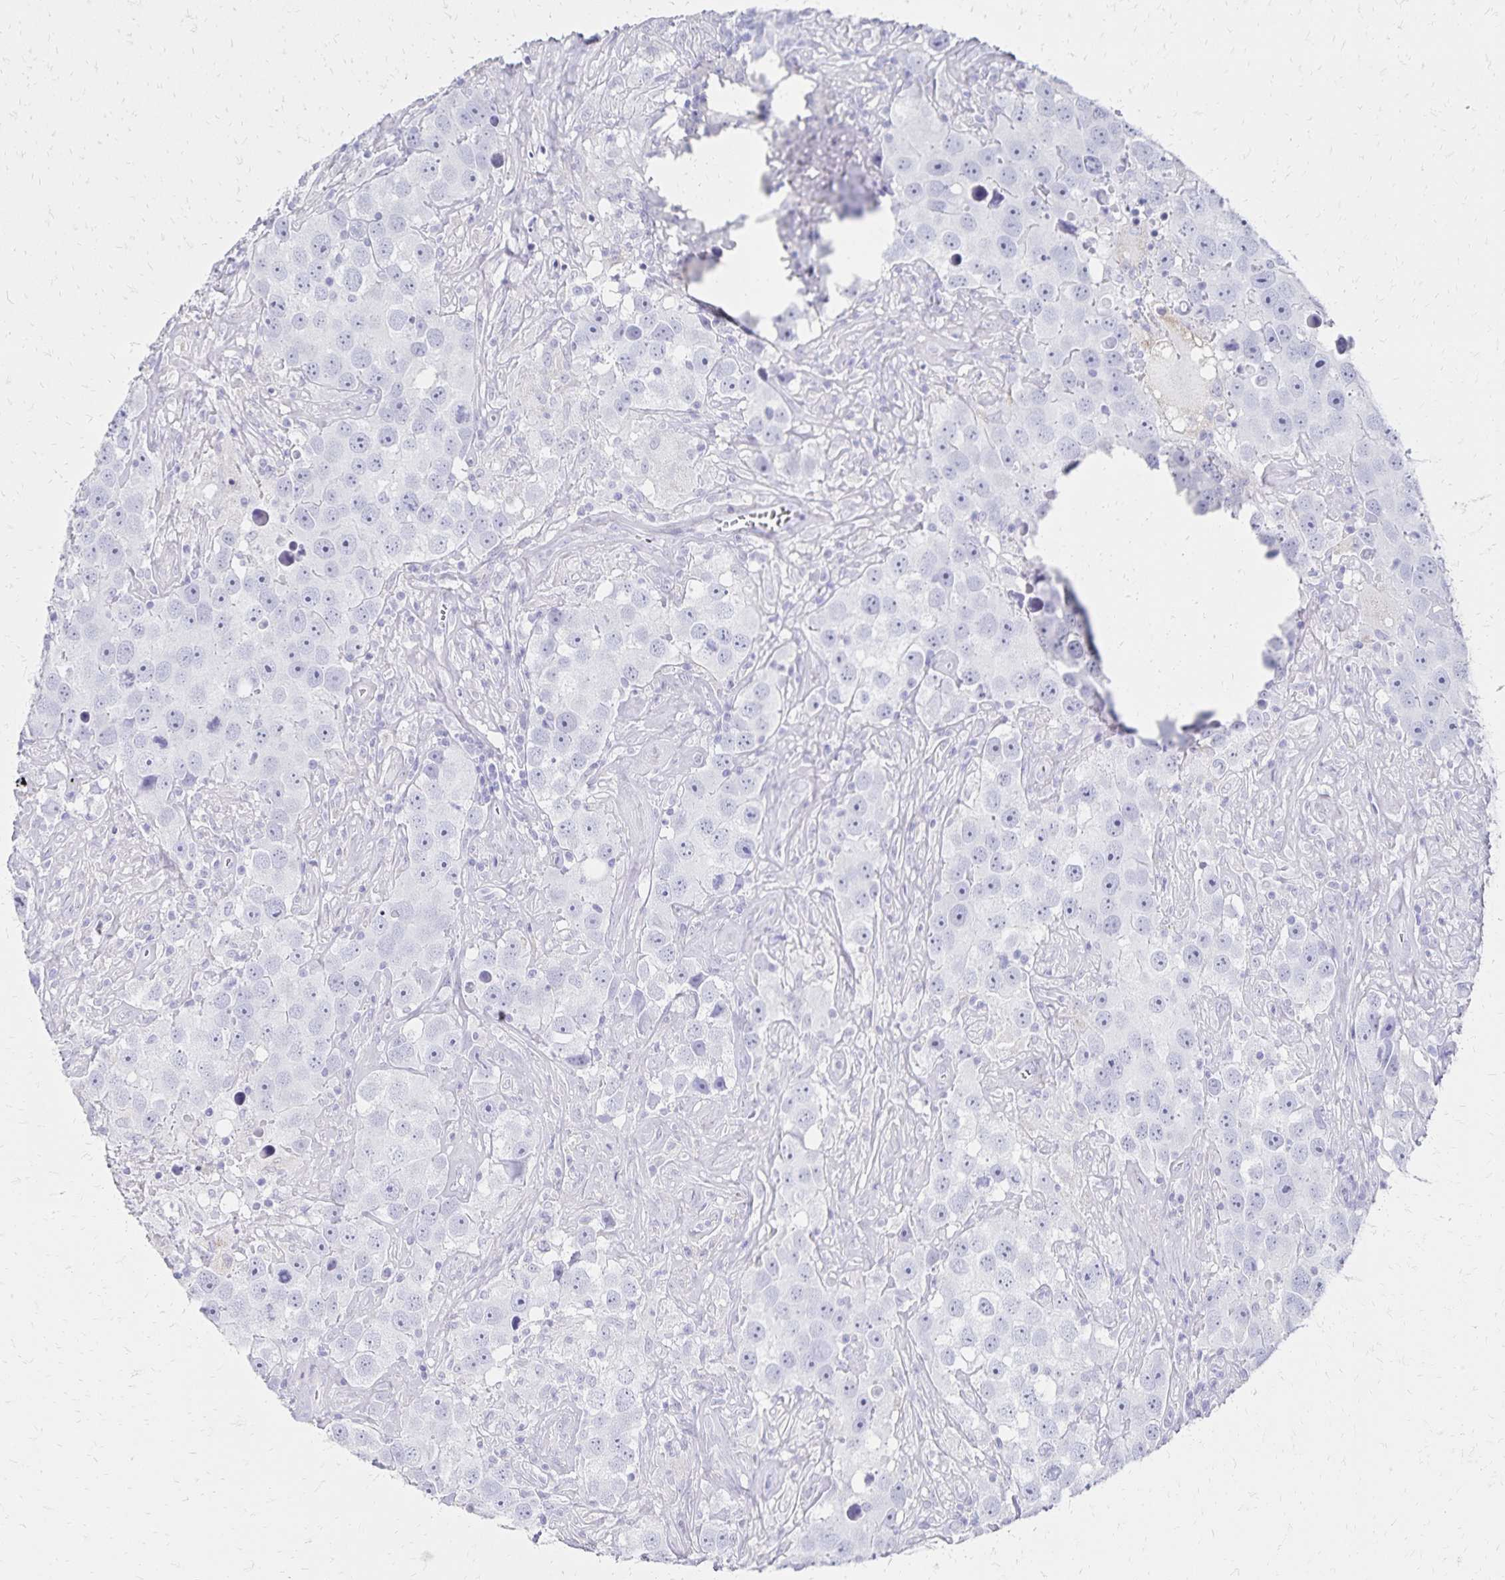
{"staining": {"intensity": "negative", "quantity": "none", "location": "none"}, "tissue": "testis cancer", "cell_type": "Tumor cells", "image_type": "cancer", "snomed": [{"axis": "morphology", "description": "Seminoma, NOS"}, {"axis": "topography", "description": "Testis"}], "caption": "Testis cancer (seminoma) stained for a protein using immunohistochemistry (IHC) exhibits no expression tumor cells.", "gene": "GIP", "patient": {"sex": "male", "age": 49}}